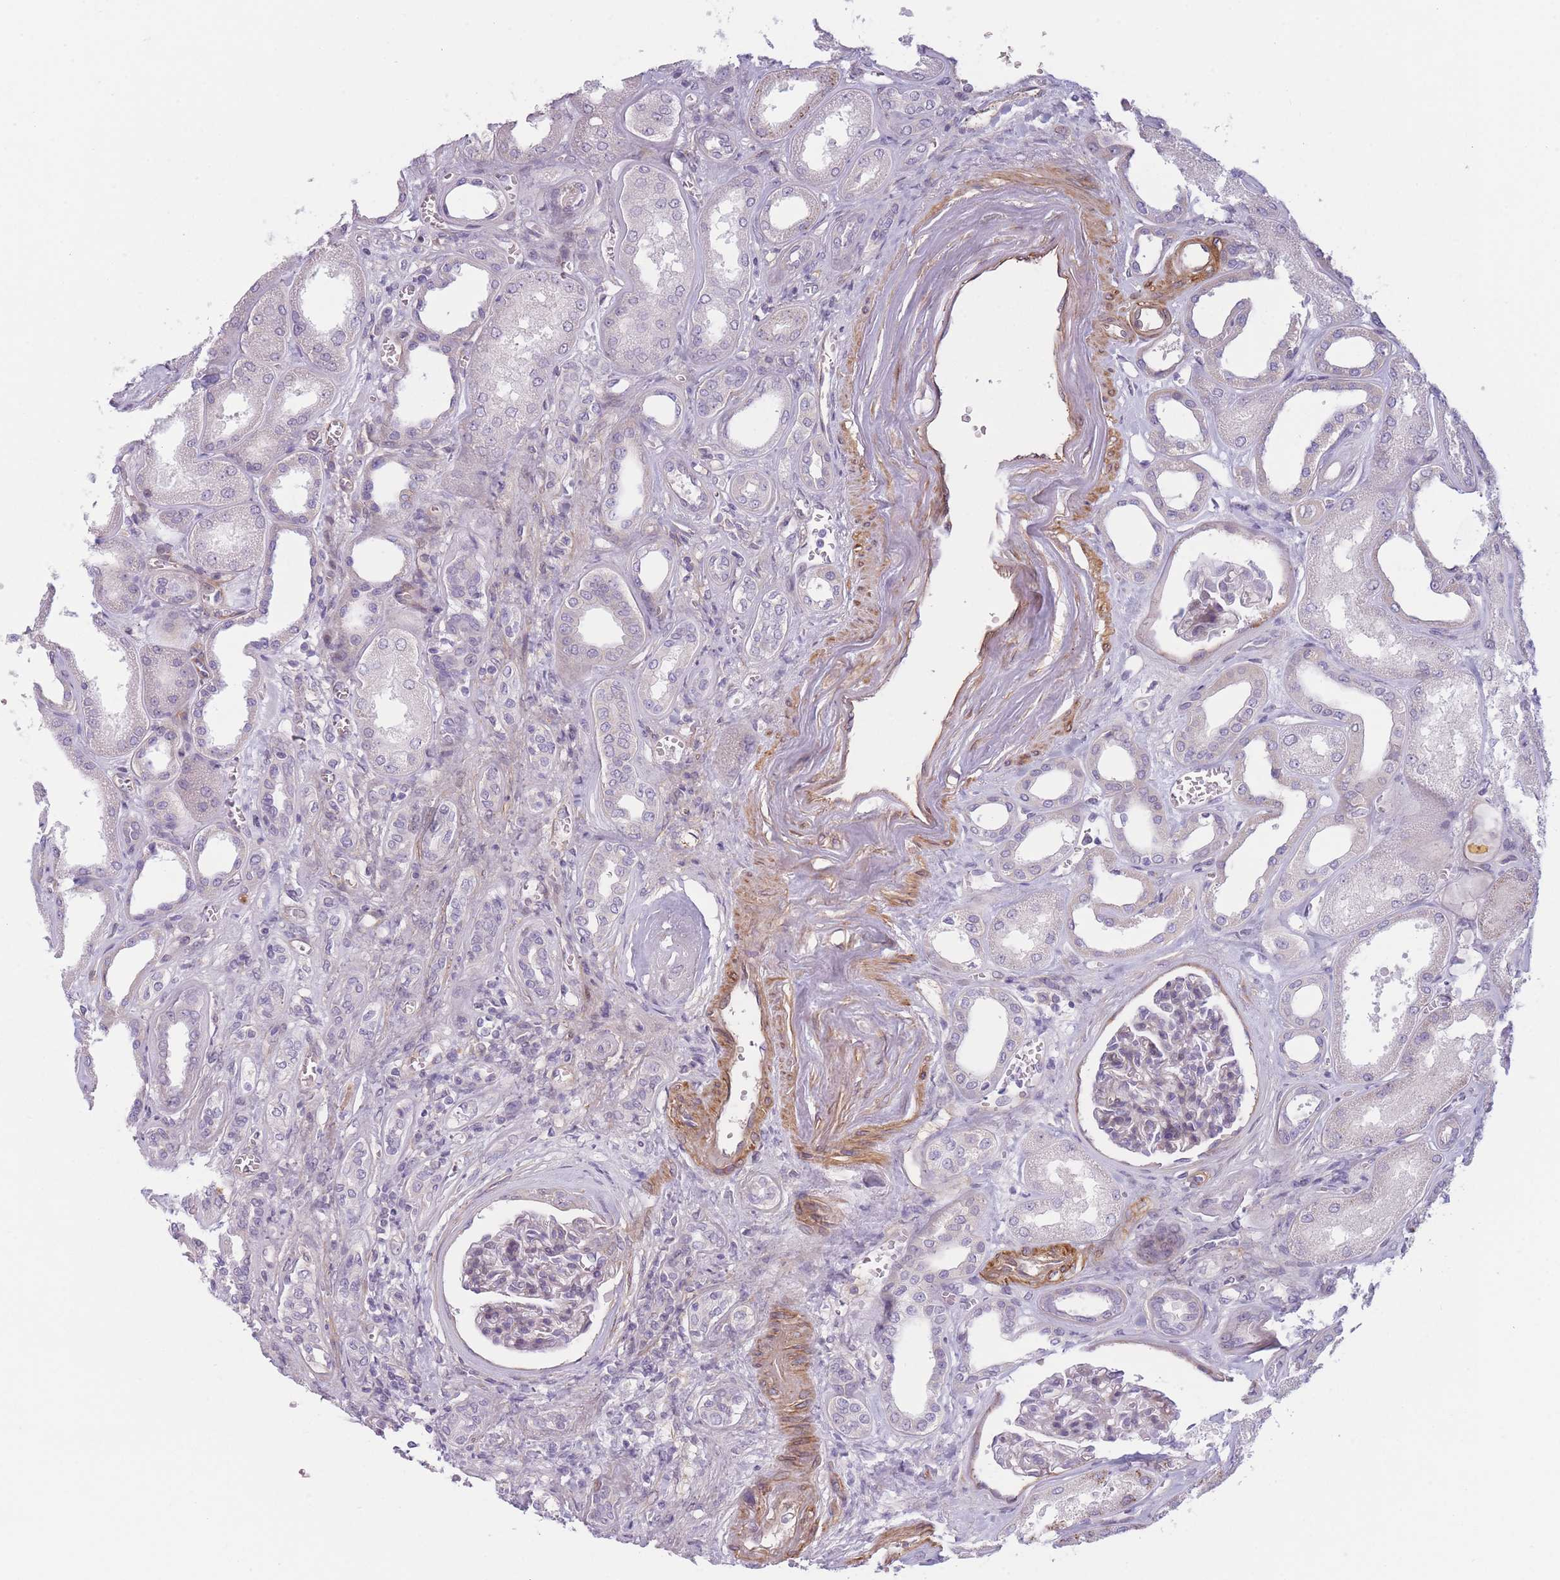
{"staining": {"intensity": "negative", "quantity": "none", "location": "none"}, "tissue": "kidney", "cell_type": "Cells in glomeruli", "image_type": "normal", "snomed": [{"axis": "morphology", "description": "Normal tissue, NOS"}, {"axis": "morphology", "description": "Adenocarcinoma, NOS"}, {"axis": "topography", "description": "Kidney"}], "caption": "An image of kidney stained for a protein reveals no brown staining in cells in glomeruli.", "gene": "SLC7A6", "patient": {"sex": "female", "age": 68}}